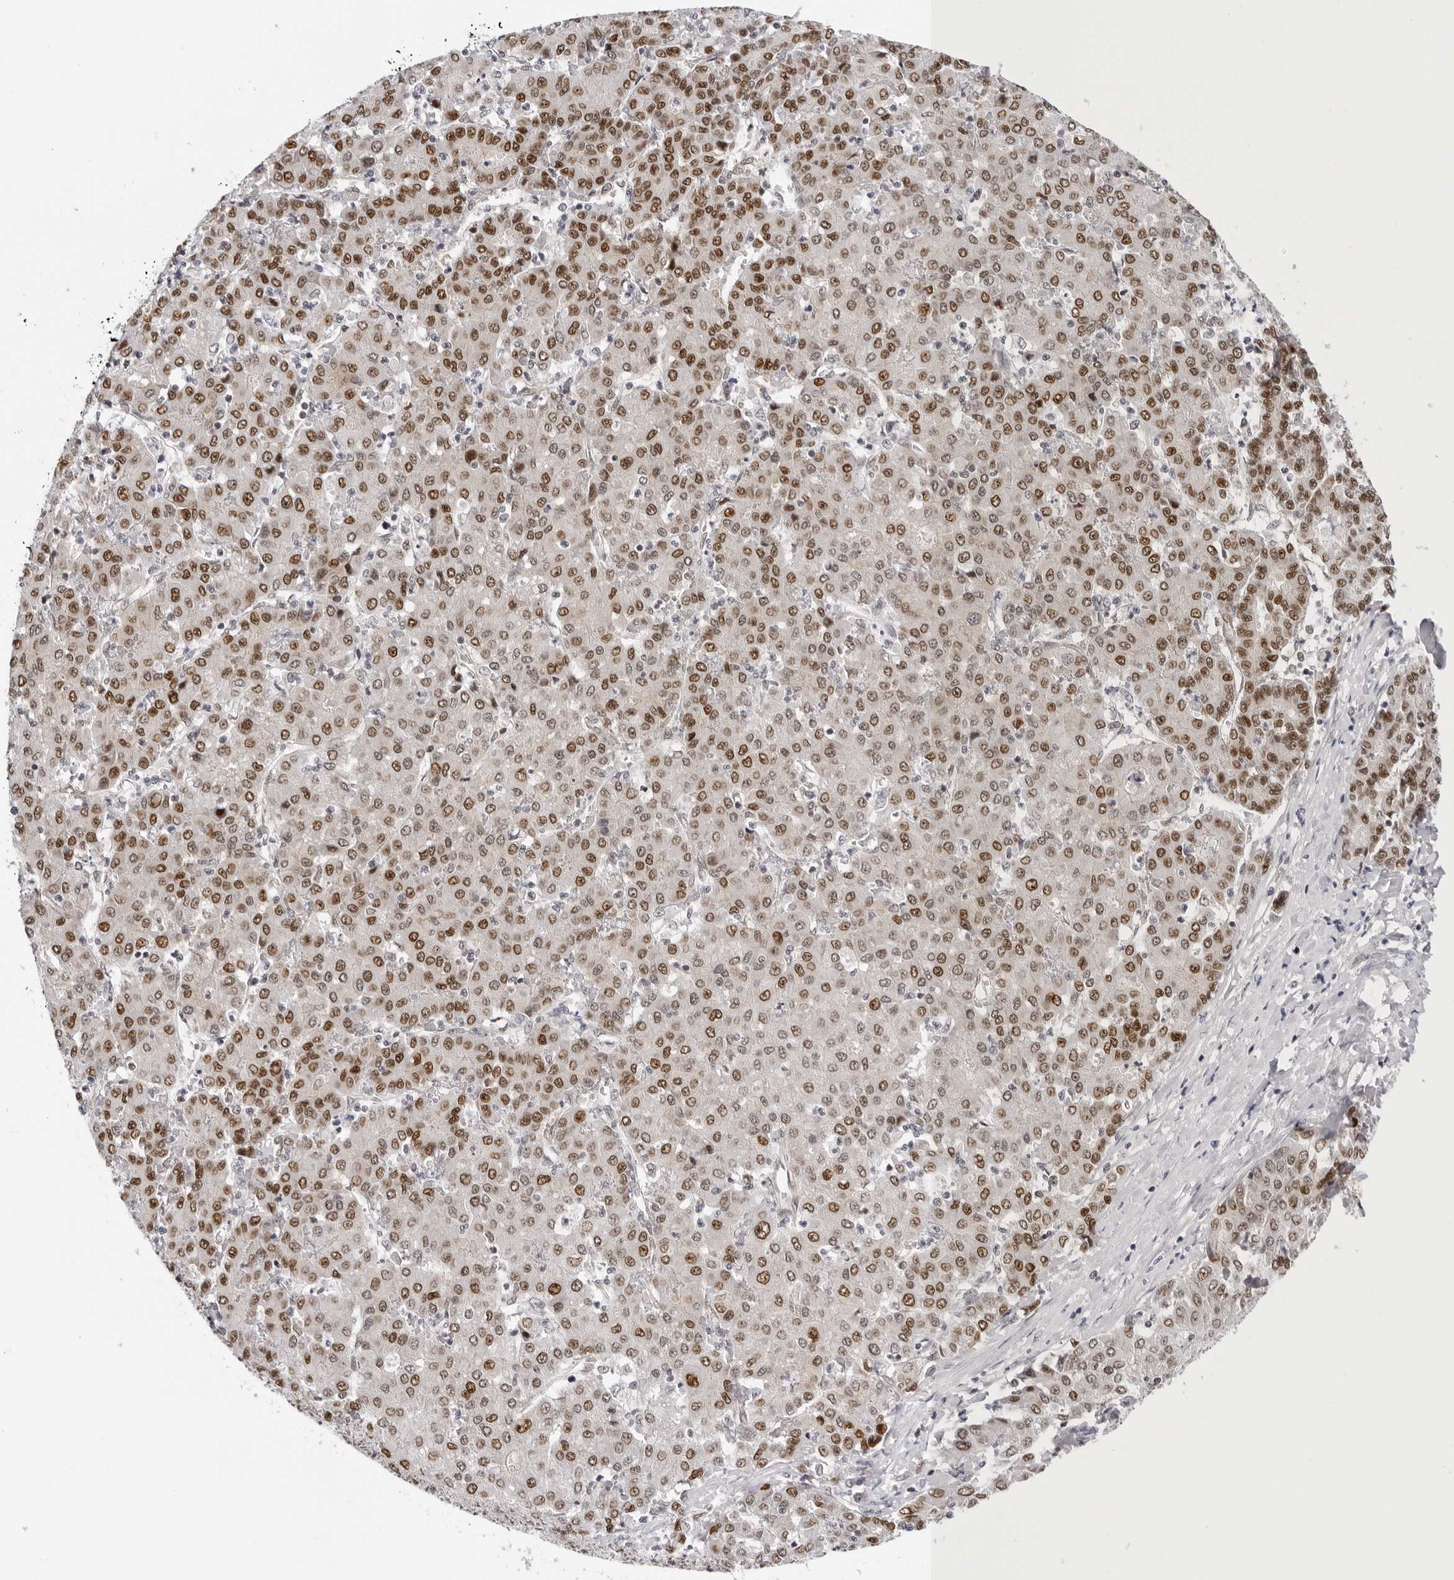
{"staining": {"intensity": "strong", "quantity": ">75%", "location": "nuclear"}, "tissue": "liver cancer", "cell_type": "Tumor cells", "image_type": "cancer", "snomed": [{"axis": "morphology", "description": "Carcinoma, Hepatocellular, NOS"}, {"axis": "topography", "description": "Liver"}], "caption": "DAB (3,3'-diaminobenzidine) immunohistochemical staining of human hepatocellular carcinoma (liver) reveals strong nuclear protein positivity in approximately >75% of tumor cells.", "gene": "WDR77", "patient": {"sex": "male", "age": 65}}